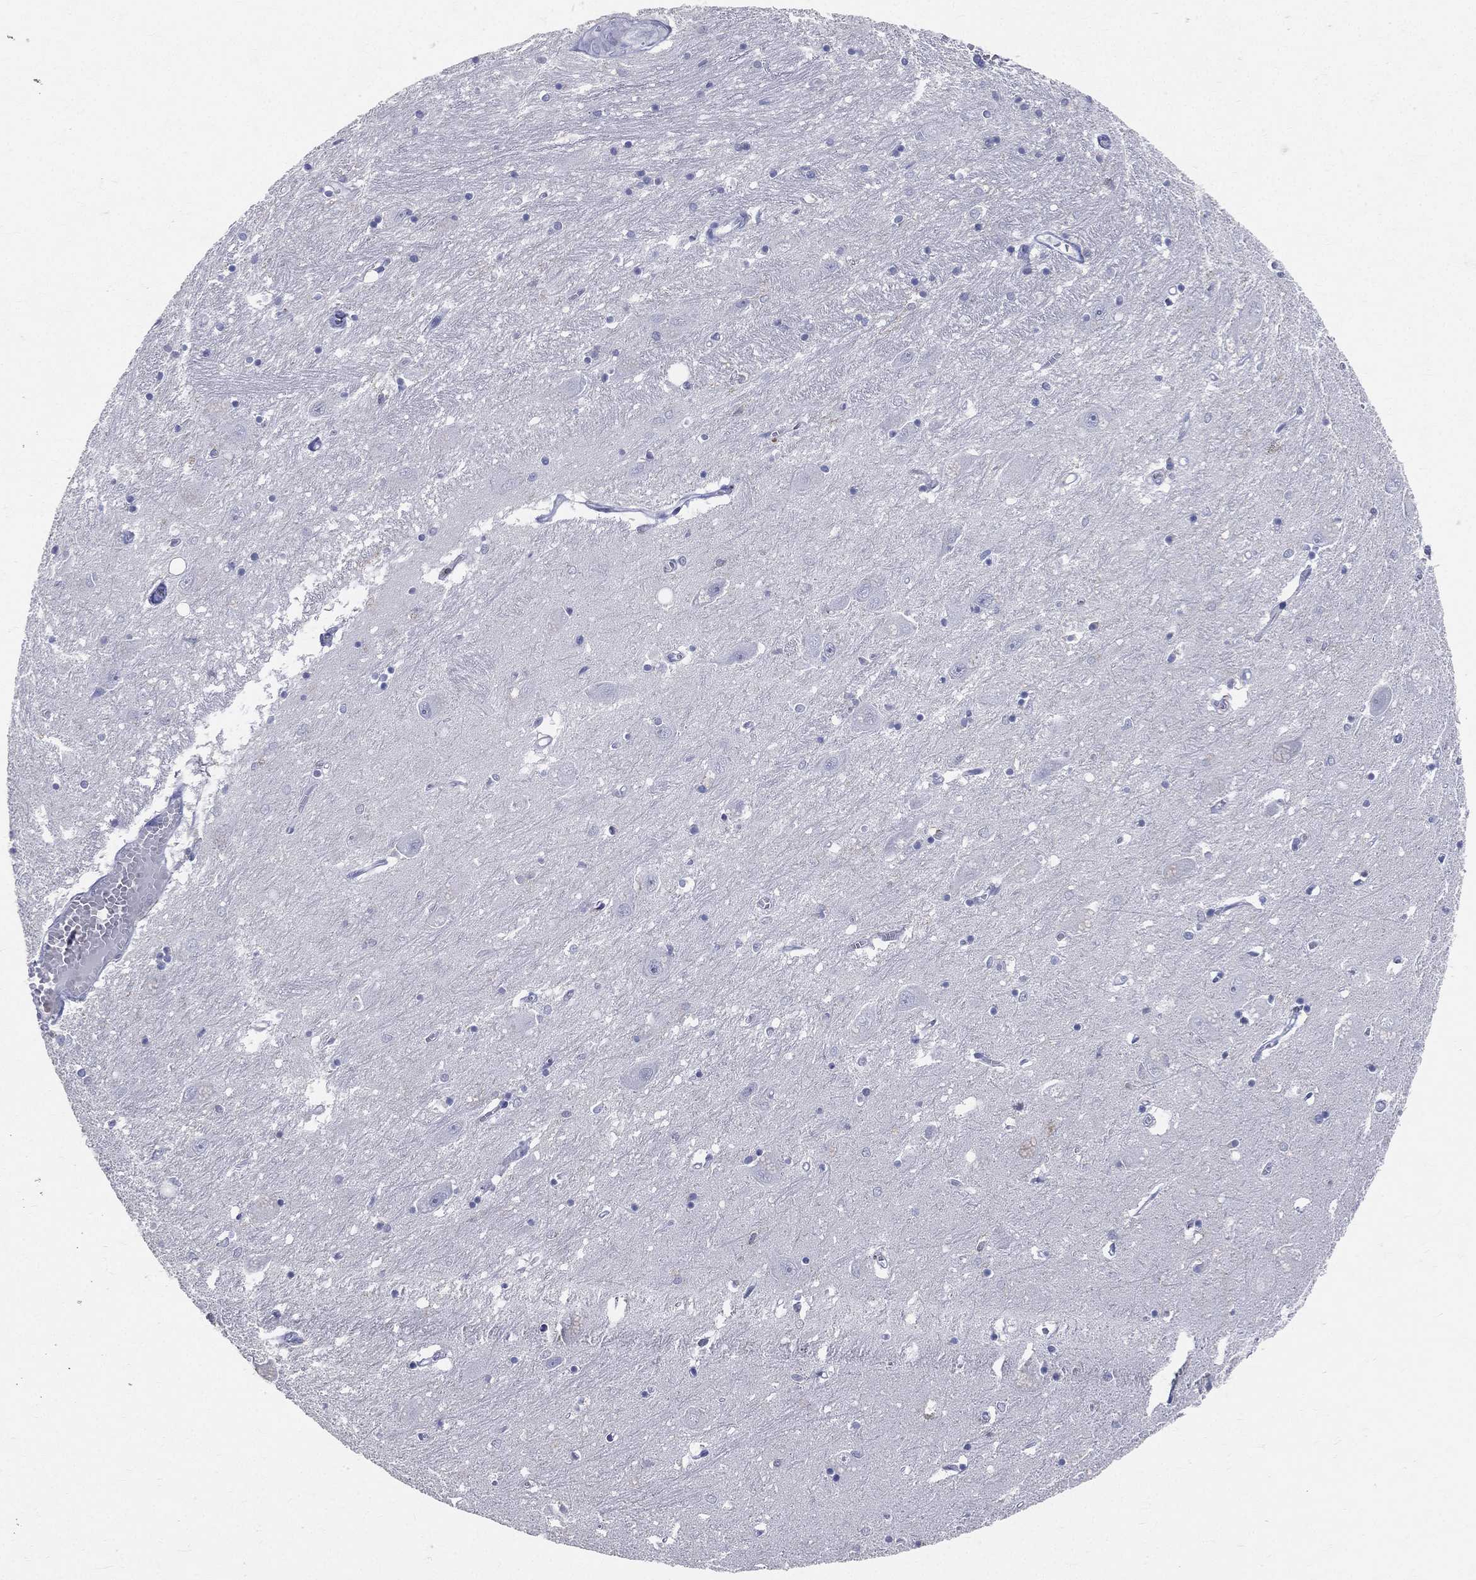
{"staining": {"intensity": "negative", "quantity": "none", "location": "none"}, "tissue": "caudate", "cell_type": "Glial cells", "image_type": "normal", "snomed": [{"axis": "morphology", "description": "Normal tissue, NOS"}, {"axis": "topography", "description": "Lateral ventricle wall"}], "caption": "This is an immunohistochemistry (IHC) image of unremarkable human caudate. There is no staining in glial cells.", "gene": "CD33", "patient": {"sex": "male", "age": 54}}